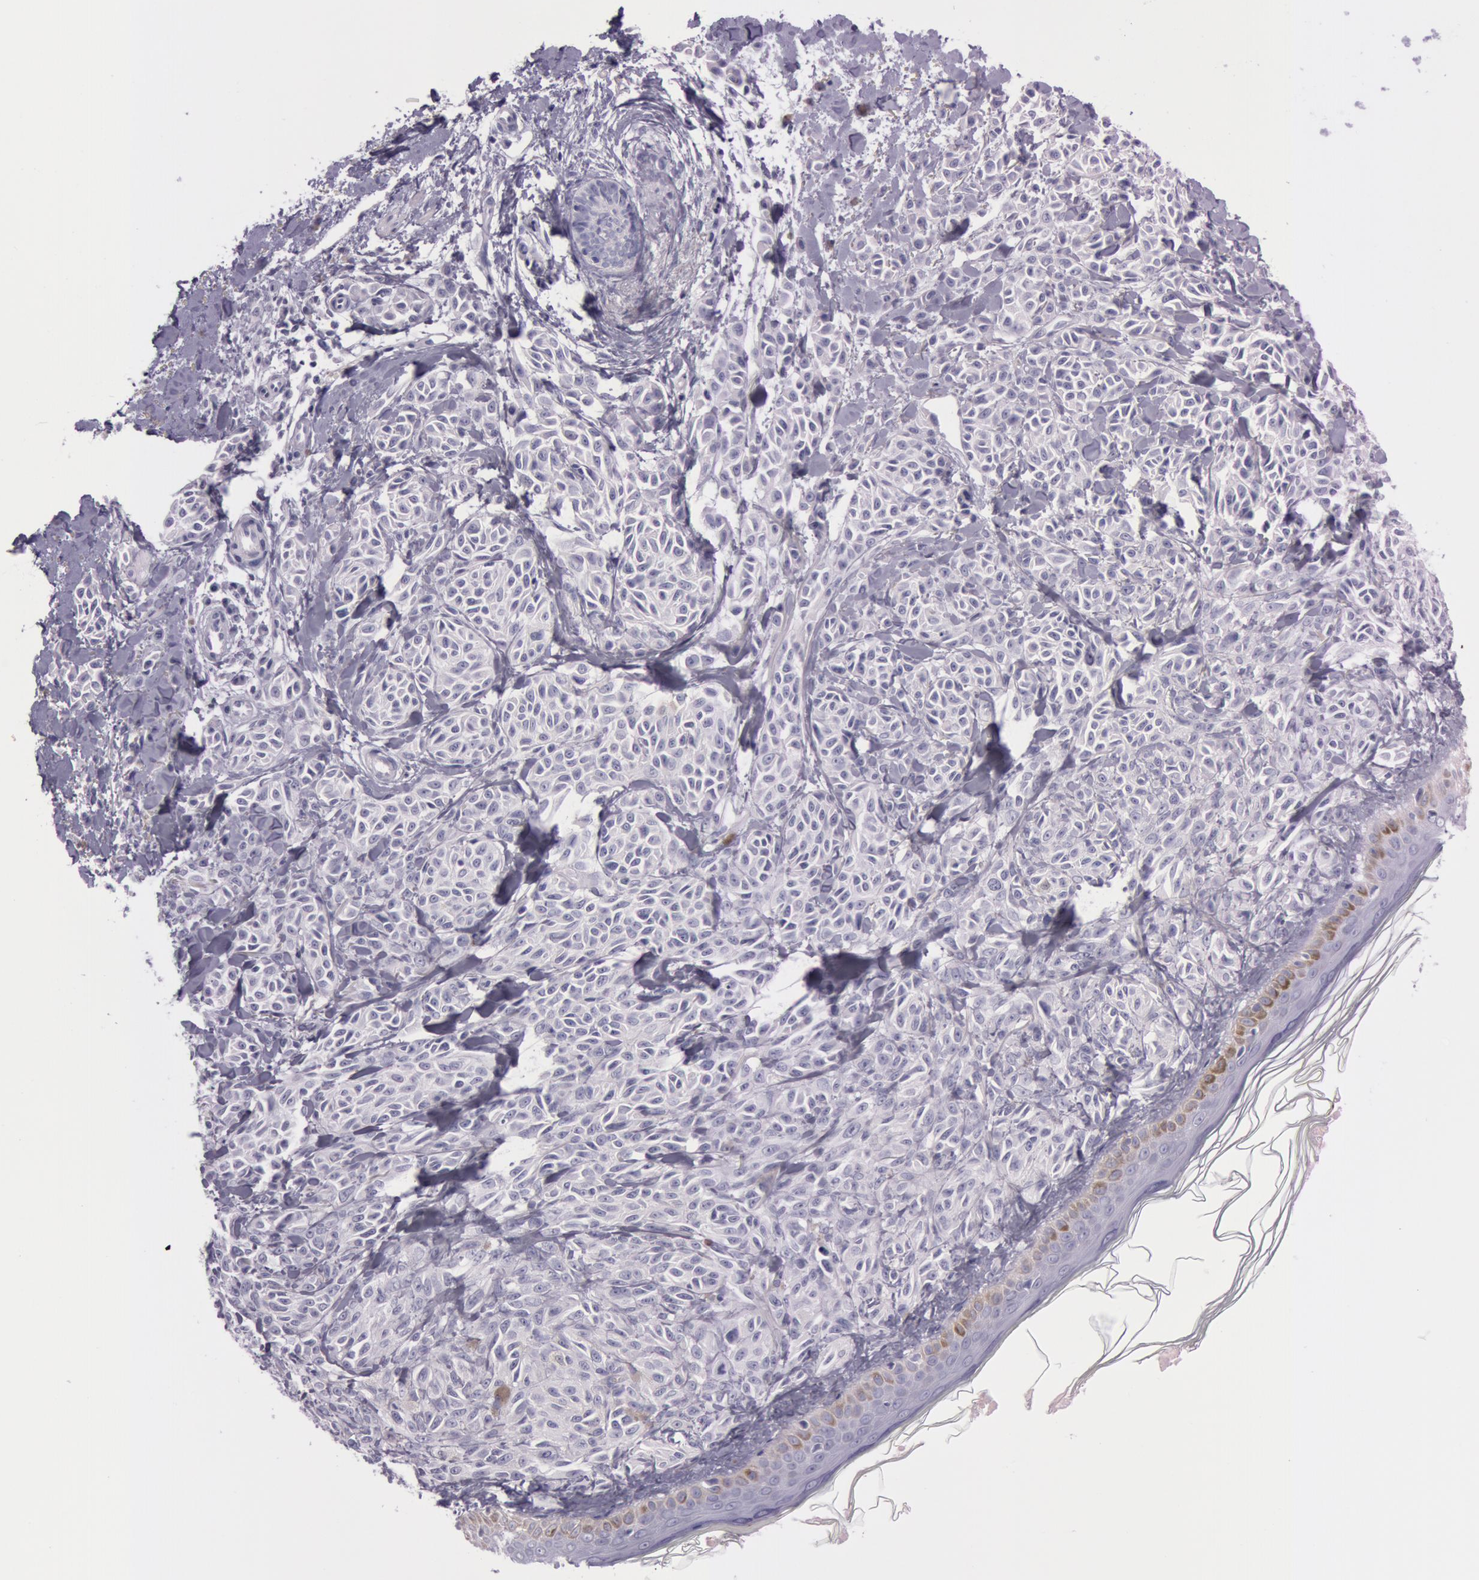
{"staining": {"intensity": "negative", "quantity": "none", "location": "none"}, "tissue": "melanoma", "cell_type": "Tumor cells", "image_type": "cancer", "snomed": [{"axis": "morphology", "description": "Malignant melanoma, NOS"}, {"axis": "topography", "description": "Skin"}], "caption": "Immunohistochemistry of human melanoma reveals no expression in tumor cells. Nuclei are stained in blue.", "gene": "FOLH1", "patient": {"sex": "female", "age": 73}}